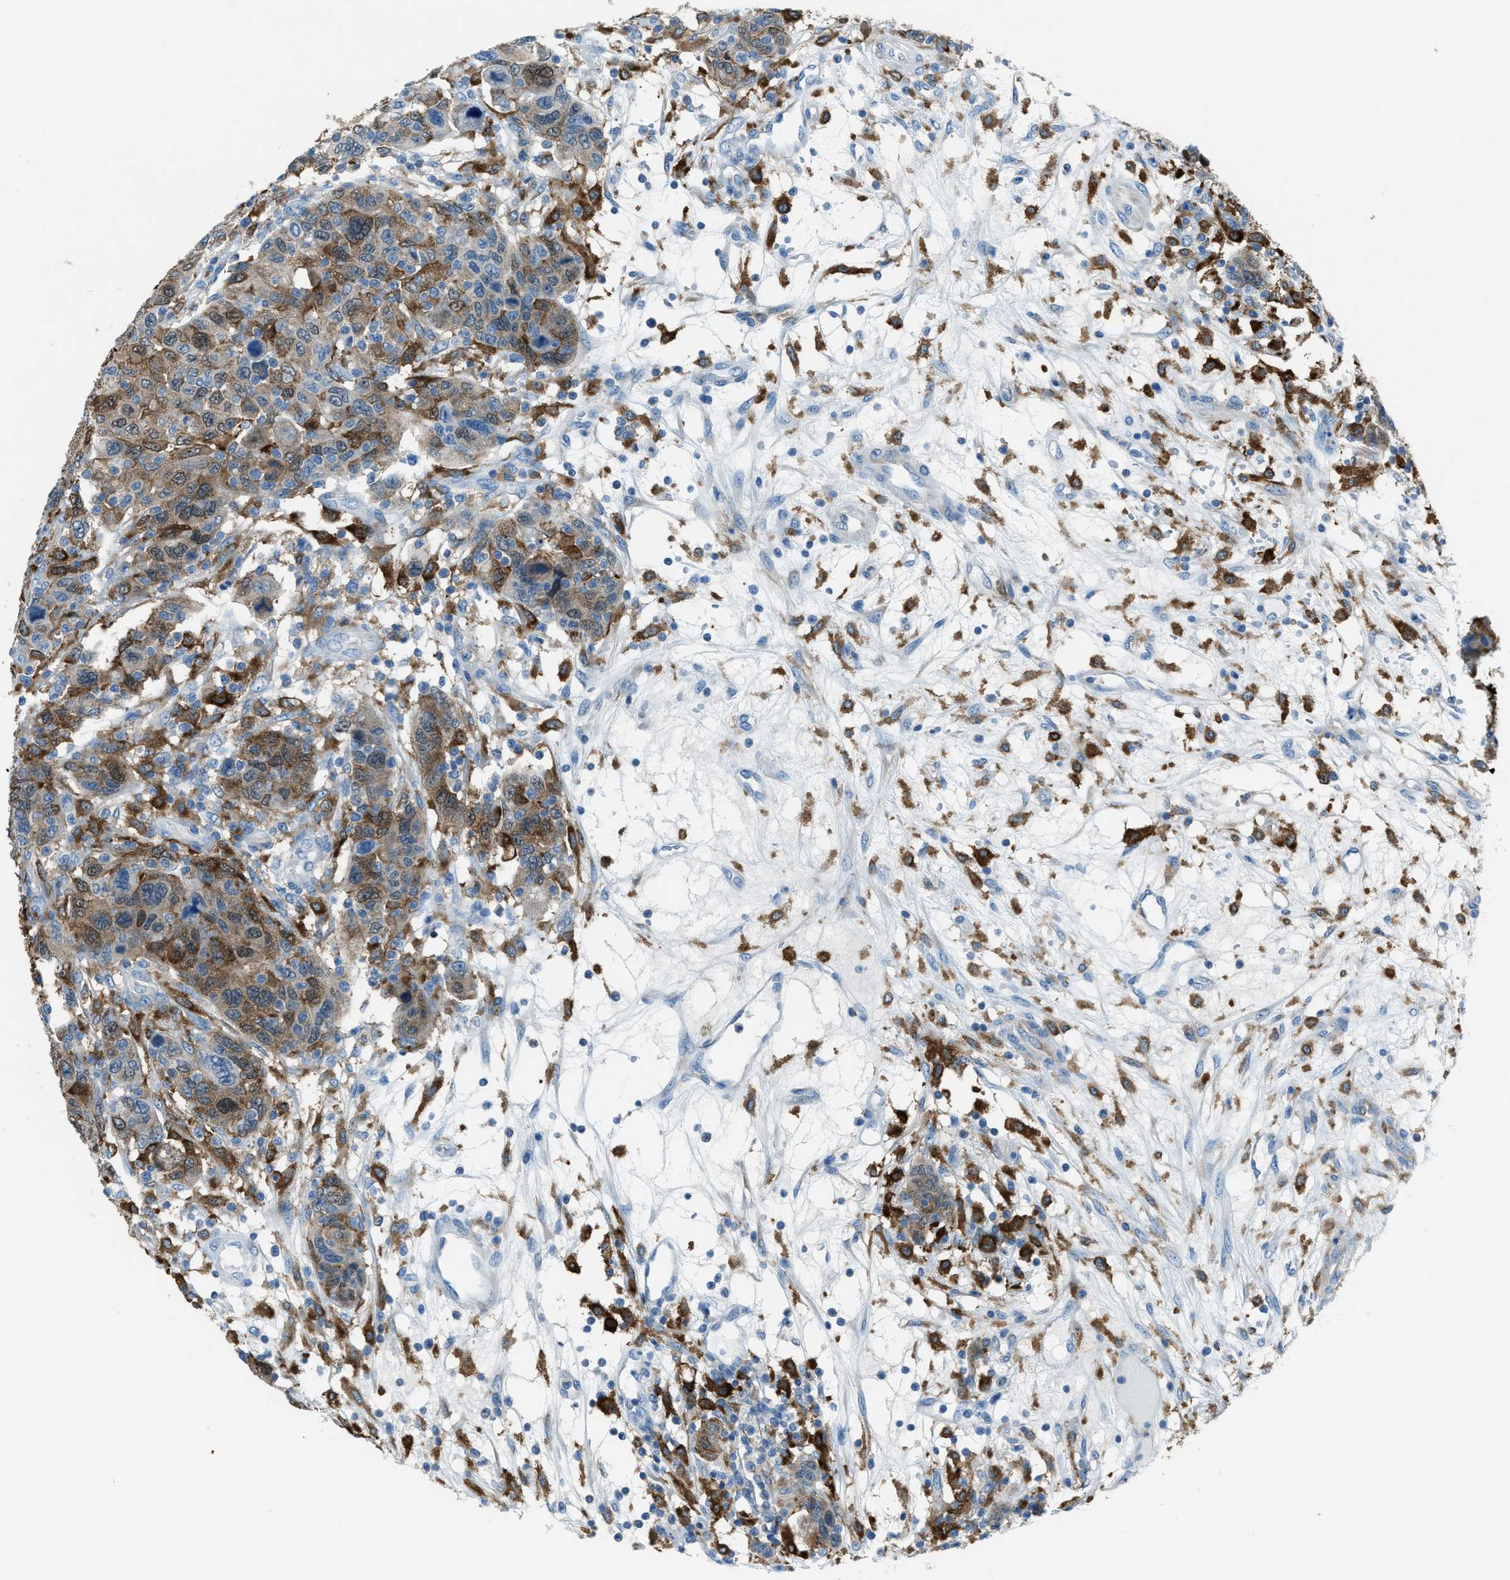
{"staining": {"intensity": "moderate", "quantity": ">75%", "location": "cytoplasmic/membranous"}, "tissue": "breast cancer", "cell_type": "Tumor cells", "image_type": "cancer", "snomed": [{"axis": "morphology", "description": "Duct carcinoma"}, {"axis": "topography", "description": "Breast"}], "caption": "Tumor cells show medium levels of moderate cytoplasmic/membranous positivity in about >75% of cells in human breast cancer.", "gene": "MATCAP2", "patient": {"sex": "female", "age": 37}}